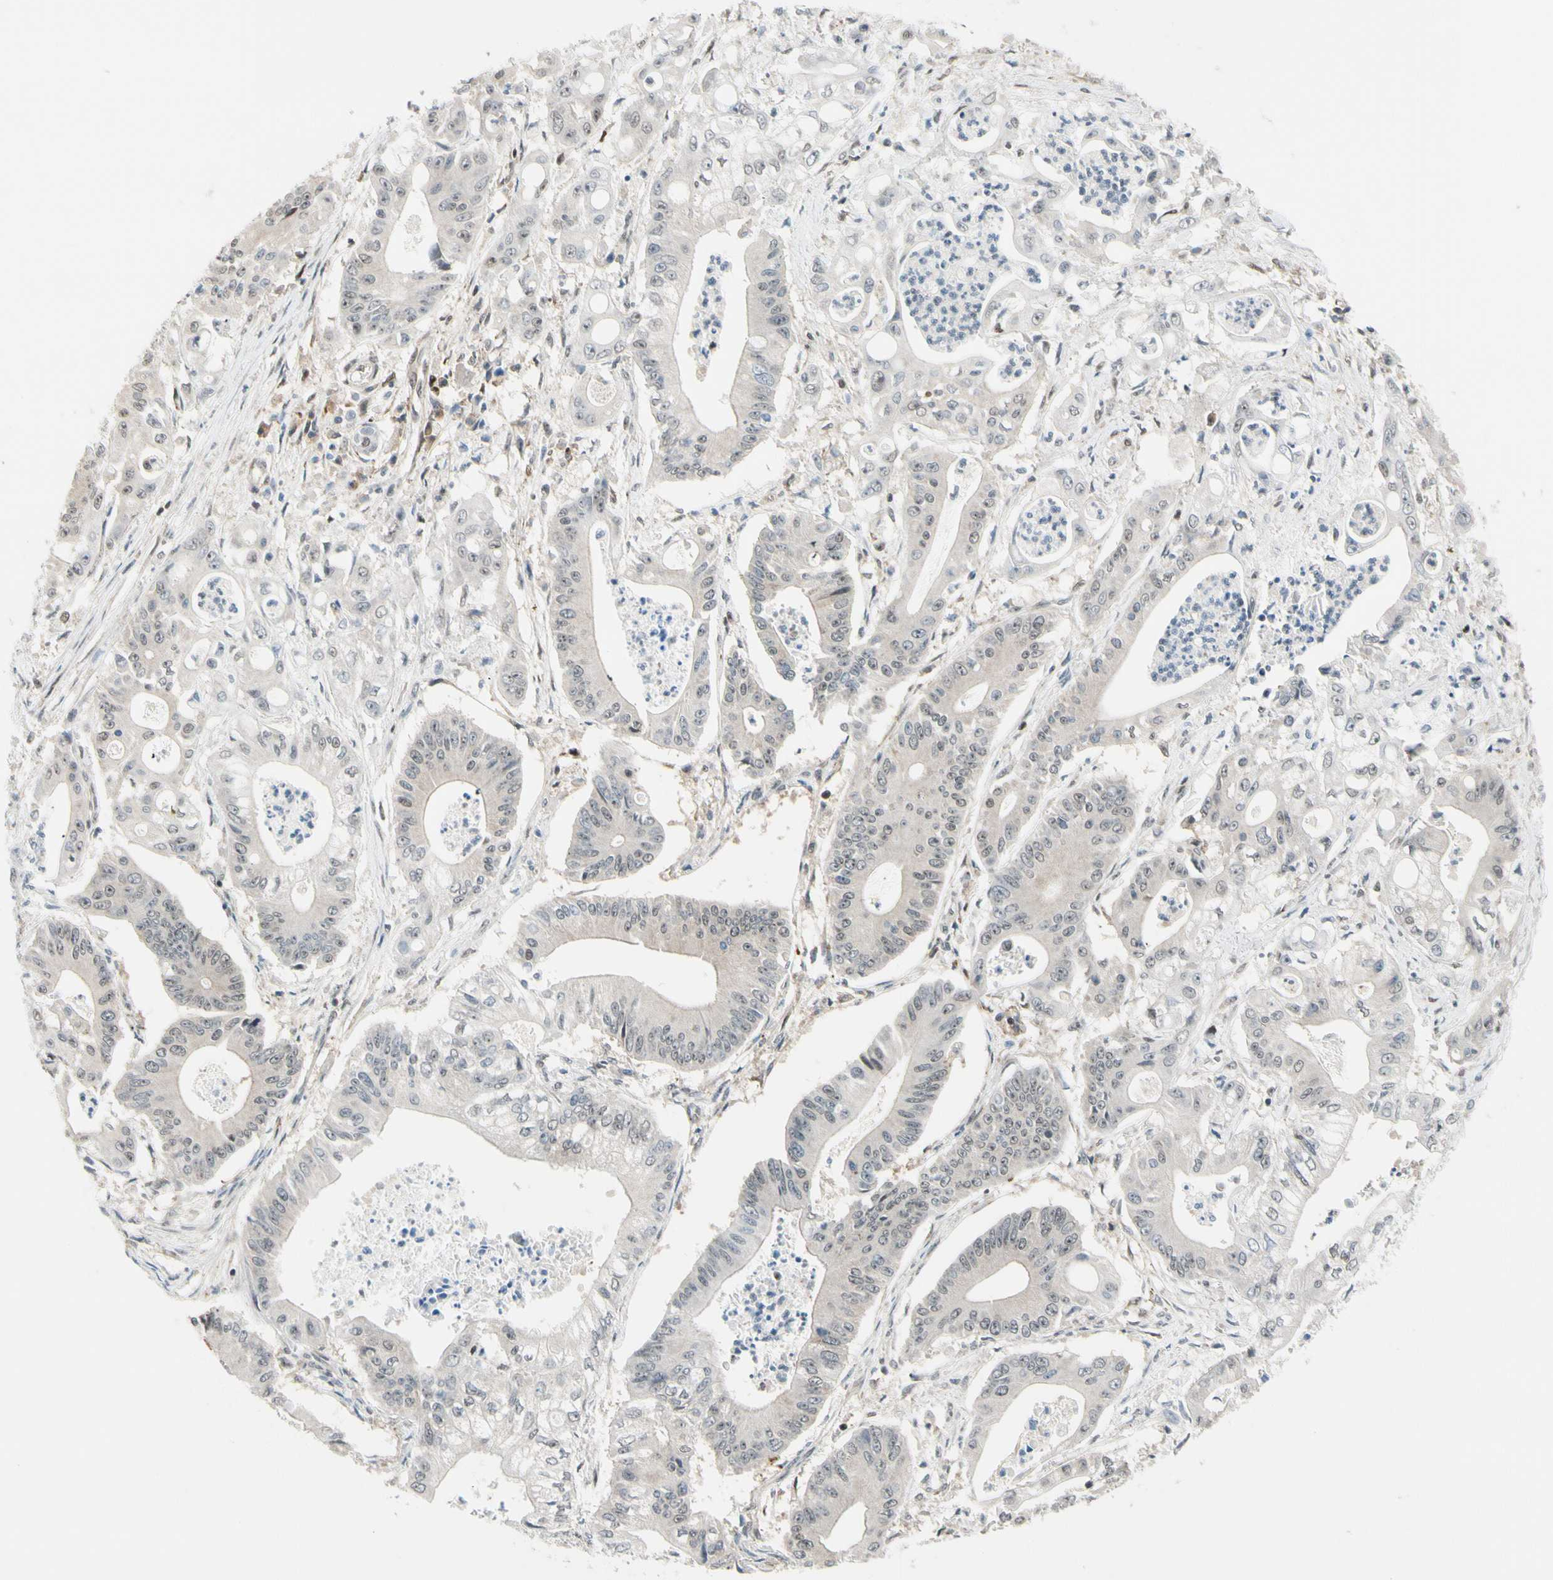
{"staining": {"intensity": "negative", "quantity": "none", "location": "none"}, "tissue": "pancreatic cancer", "cell_type": "Tumor cells", "image_type": "cancer", "snomed": [{"axis": "morphology", "description": "Normal tissue, NOS"}, {"axis": "topography", "description": "Lymph node"}], "caption": "Immunohistochemistry photomicrograph of neoplastic tissue: pancreatic cancer stained with DAB (3,3'-diaminobenzidine) displays no significant protein staining in tumor cells.", "gene": "DAXX", "patient": {"sex": "male", "age": 62}}